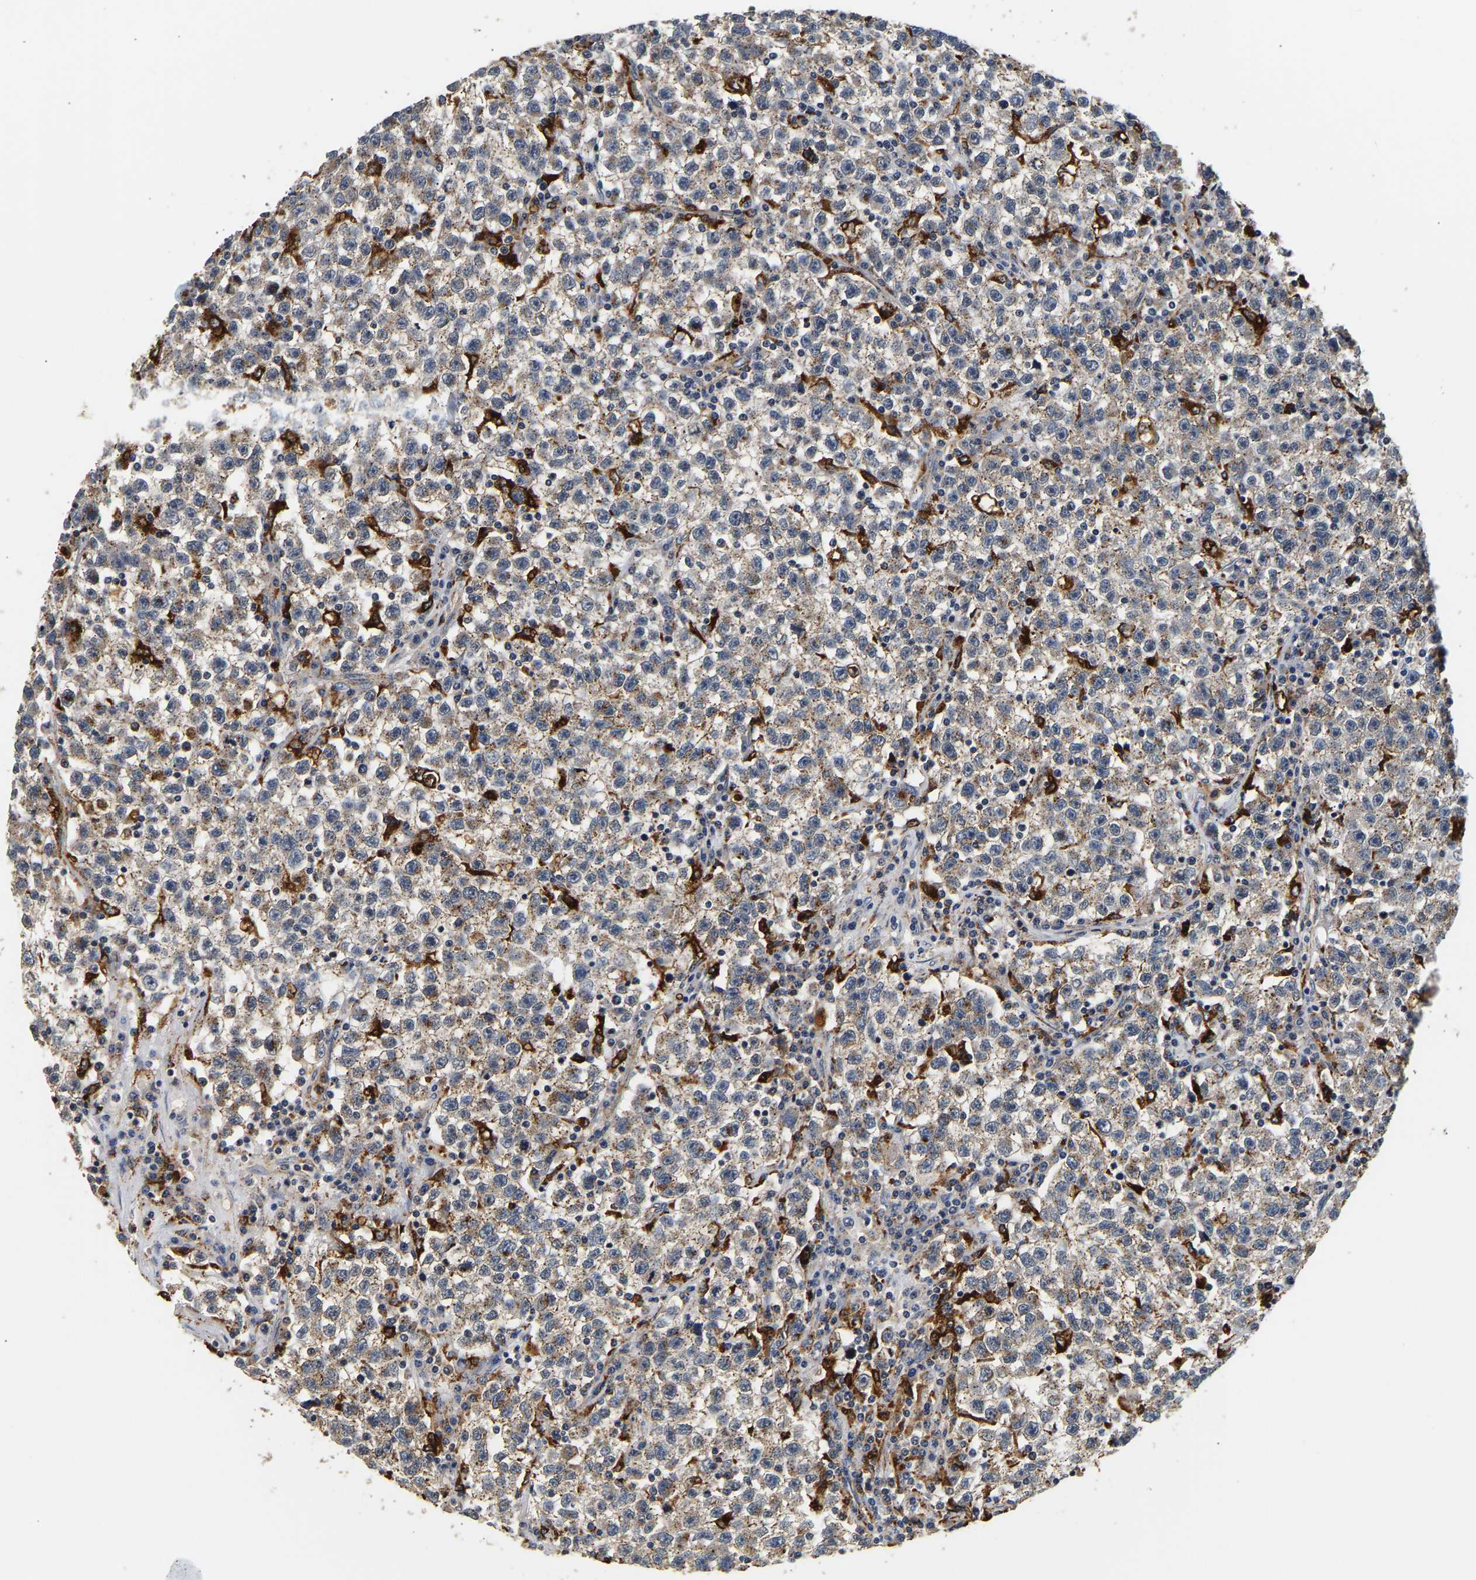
{"staining": {"intensity": "weak", "quantity": ">75%", "location": "cytoplasmic/membranous"}, "tissue": "testis cancer", "cell_type": "Tumor cells", "image_type": "cancer", "snomed": [{"axis": "morphology", "description": "Seminoma, NOS"}, {"axis": "topography", "description": "Testis"}], "caption": "There is low levels of weak cytoplasmic/membranous positivity in tumor cells of seminoma (testis), as demonstrated by immunohistochemical staining (brown color).", "gene": "SMU1", "patient": {"sex": "male", "age": 22}}